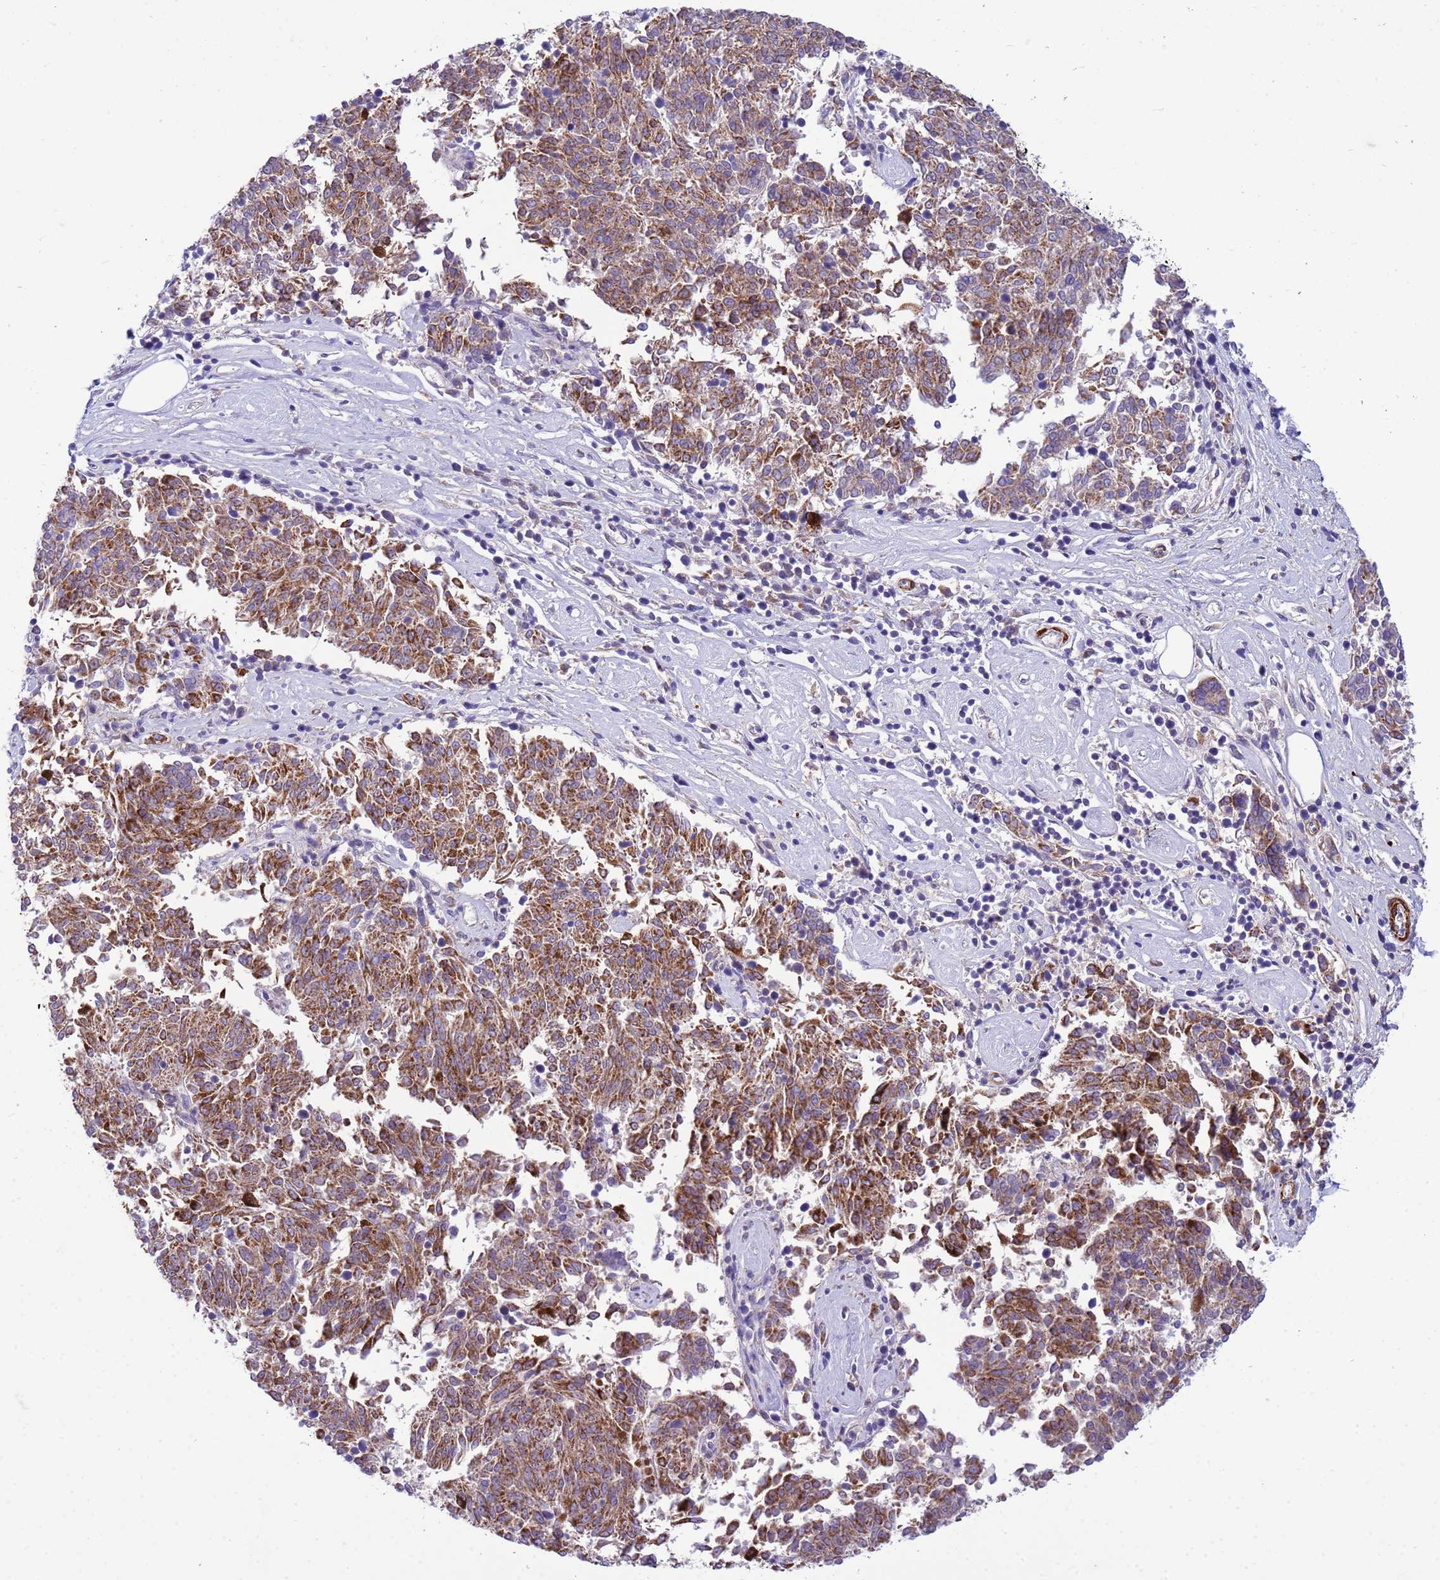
{"staining": {"intensity": "moderate", "quantity": ">75%", "location": "cytoplasmic/membranous"}, "tissue": "melanoma", "cell_type": "Tumor cells", "image_type": "cancer", "snomed": [{"axis": "morphology", "description": "Malignant melanoma, NOS"}, {"axis": "topography", "description": "Skin"}], "caption": "Protein expression analysis of malignant melanoma demonstrates moderate cytoplasmic/membranous staining in approximately >75% of tumor cells. (DAB (3,3'-diaminobenzidine) IHC, brown staining for protein, blue staining for nuclei).", "gene": "P2RX7", "patient": {"sex": "female", "age": 72}}